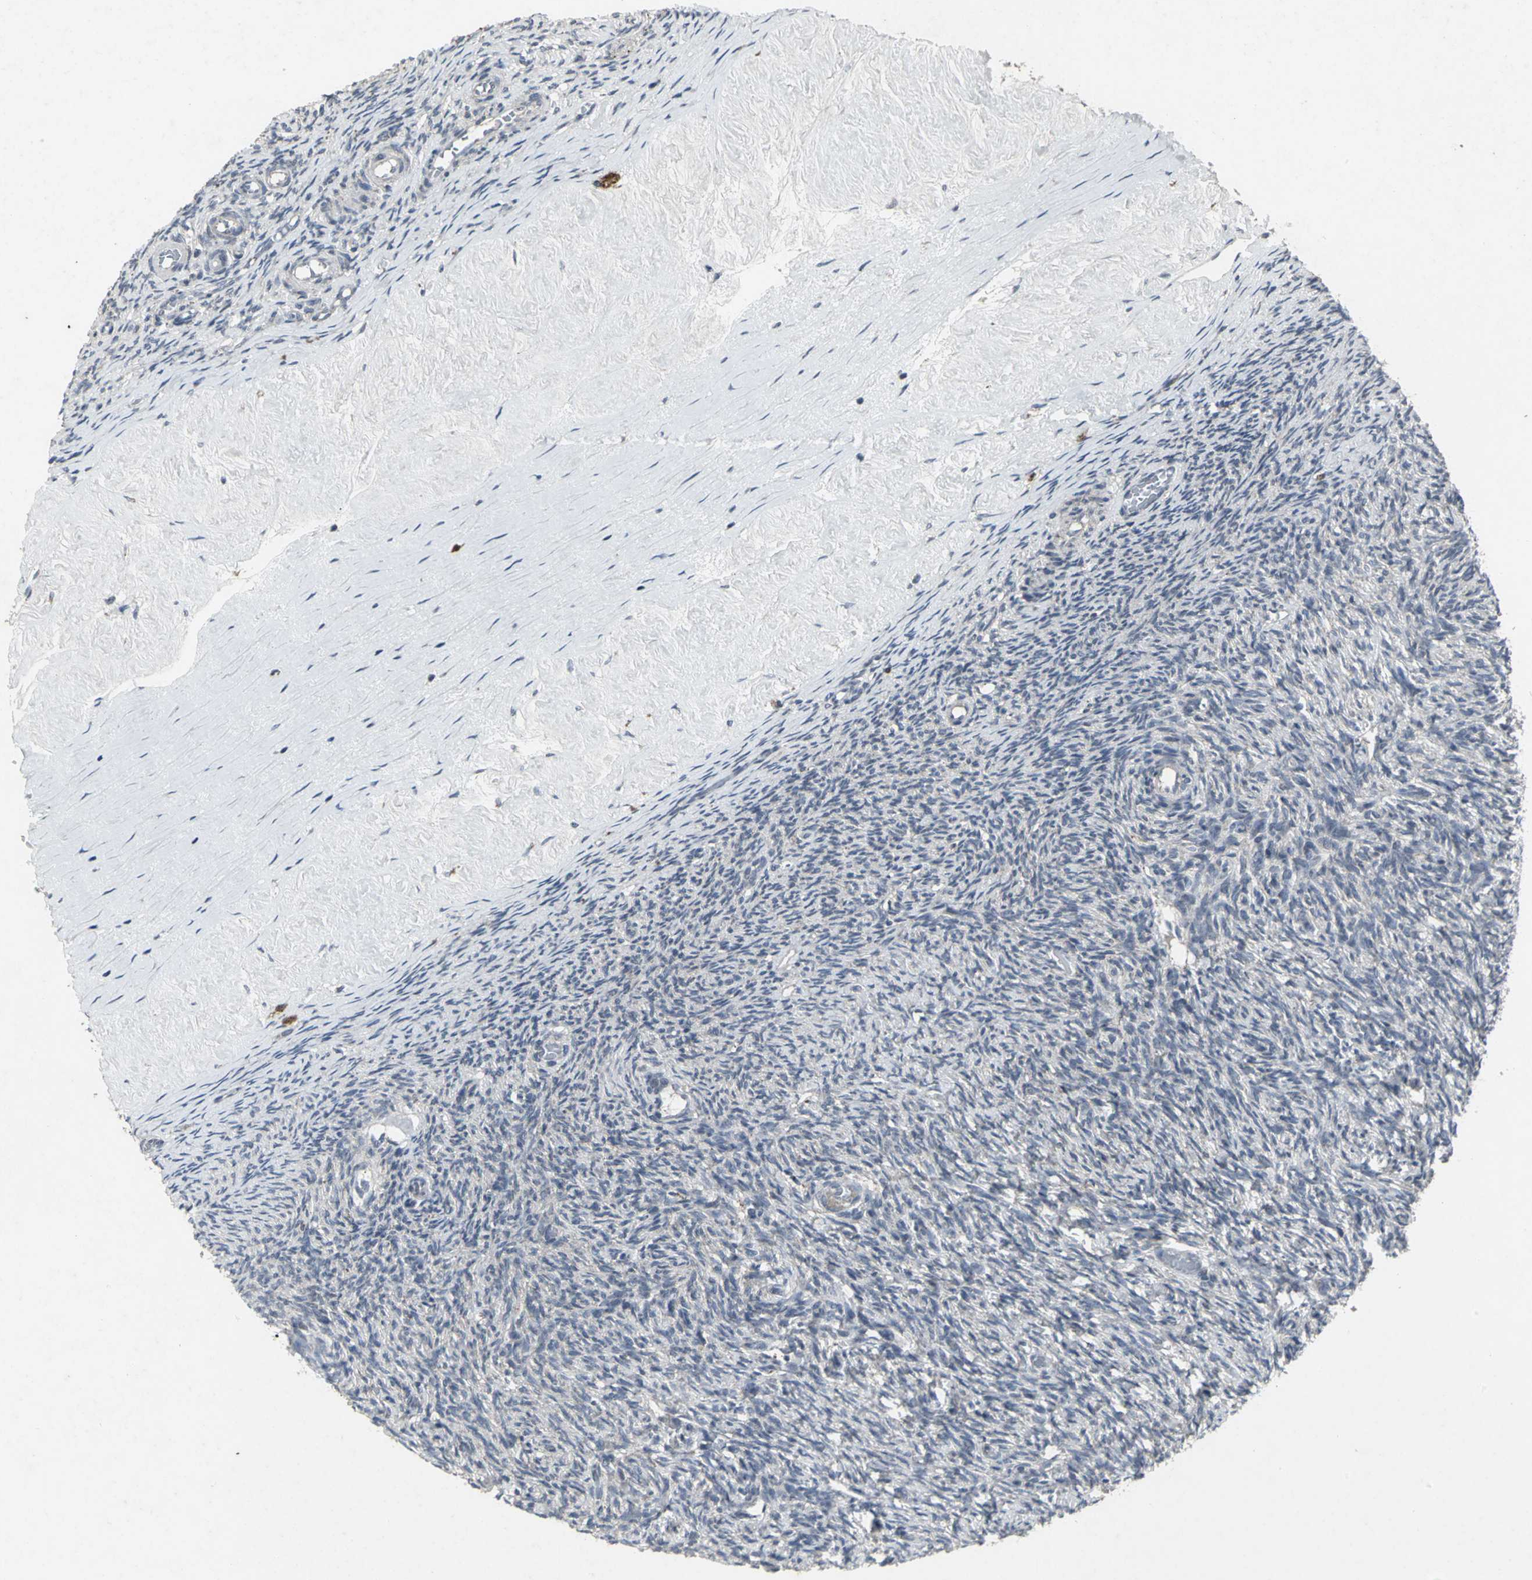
{"staining": {"intensity": "negative", "quantity": "none", "location": "none"}, "tissue": "ovary", "cell_type": "Ovarian stroma cells", "image_type": "normal", "snomed": [{"axis": "morphology", "description": "Normal tissue, NOS"}, {"axis": "topography", "description": "Ovary"}], "caption": "Protein analysis of unremarkable ovary exhibits no significant expression in ovarian stroma cells.", "gene": "BMP4", "patient": {"sex": "female", "age": 60}}